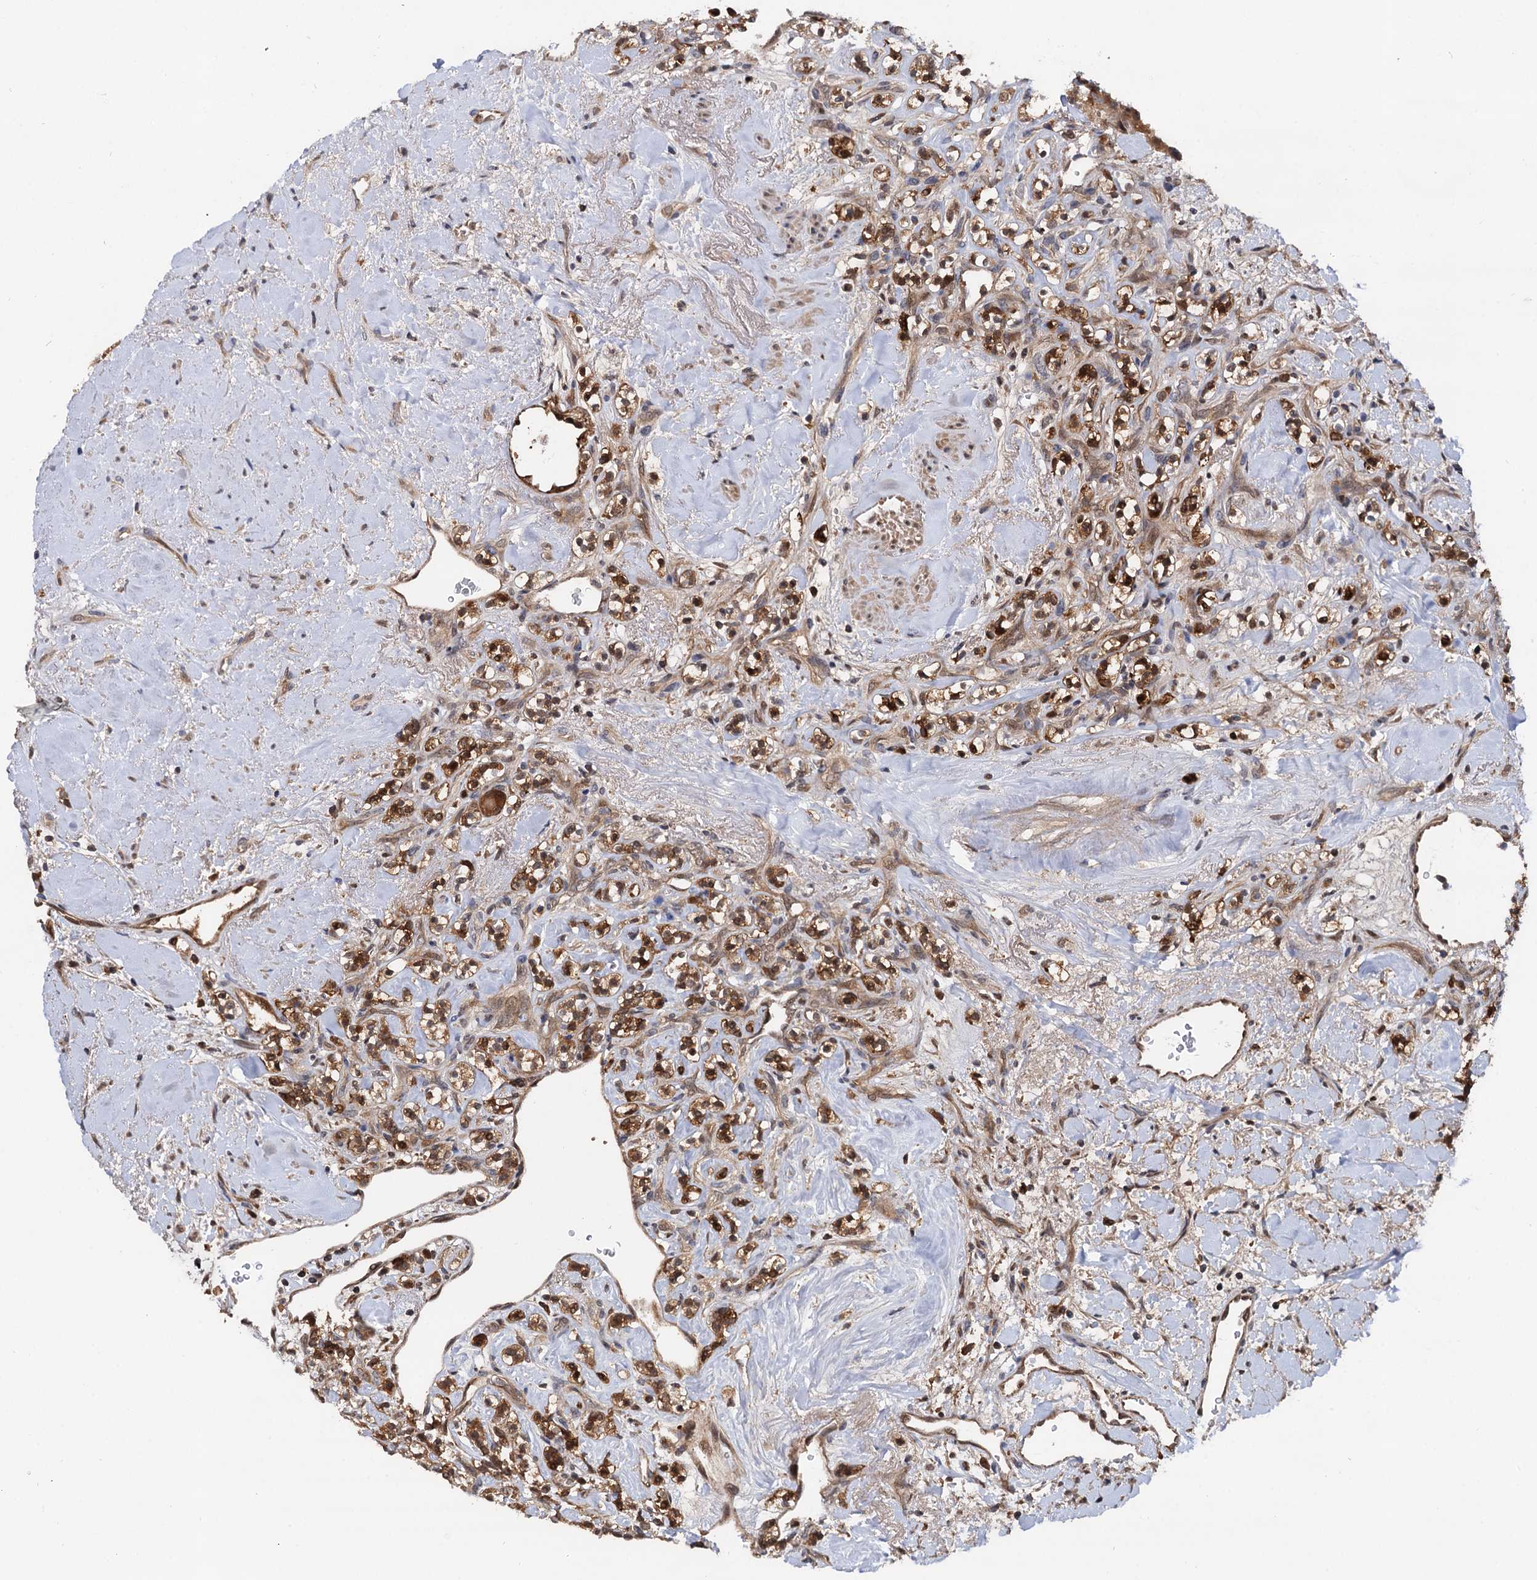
{"staining": {"intensity": "moderate", "quantity": ">75%", "location": "cytoplasmic/membranous"}, "tissue": "renal cancer", "cell_type": "Tumor cells", "image_type": "cancer", "snomed": [{"axis": "morphology", "description": "Adenocarcinoma, NOS"}, {"axis": "topography", "description": "Kidney"}], "caption": "Protein expression analysis of renal cancer (adenocarcinoma) reveals moderate cytoplasmic/membranous staining in about >75% of tumor cells.", "gene": "SELENOP", "patient": {"sex": "male", "age": 77}}